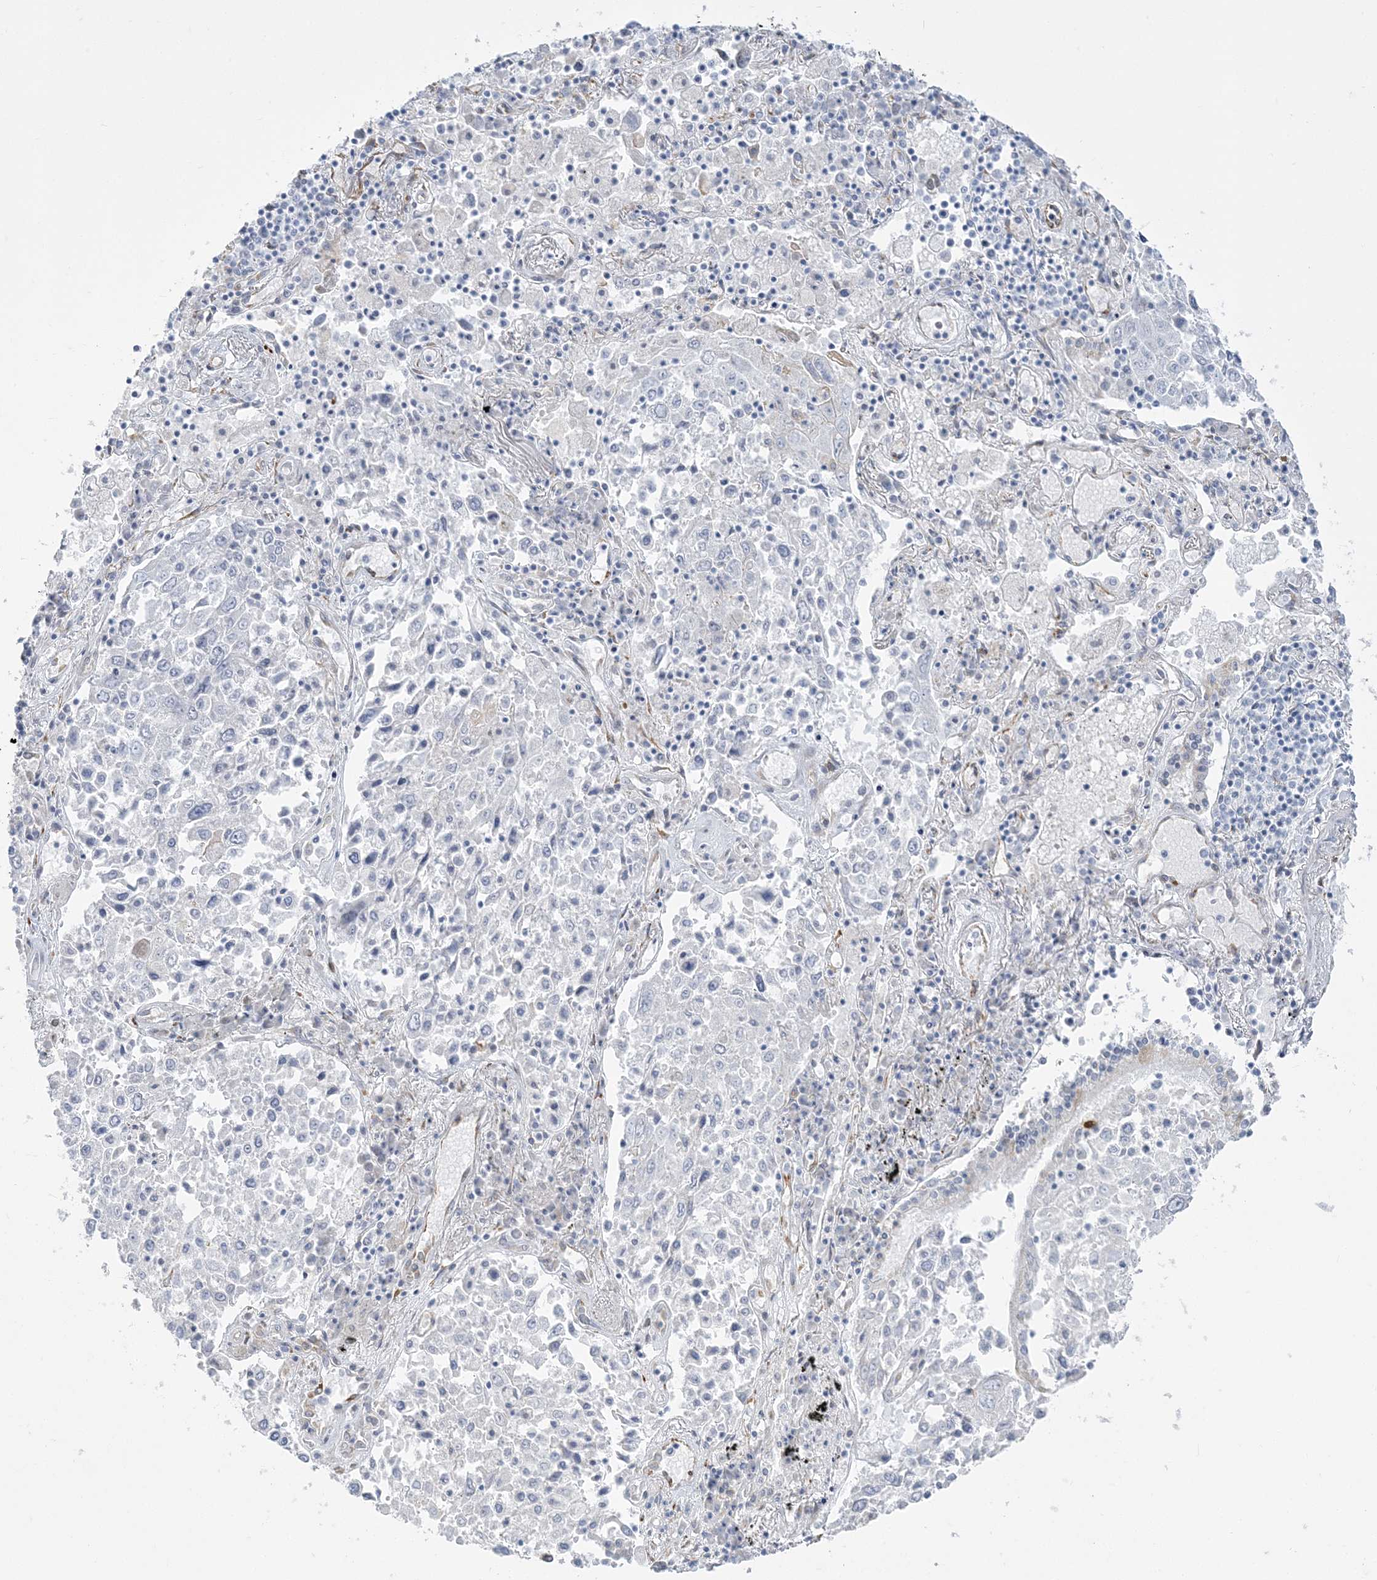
{"staining": {"intensity": "negative", "quantity": "none", "location": "none"}, "tissue": "lung cancer", "cell_type": "Tumor cells", "image_type": "cancer", "snomed": [{"axis": "morphology", "description": "Squamous cell carcinoma, NOS"}, {"axis": "topography", "description": "Lung"}], "caption": "Image shows no significant protein positivity in tumor cells of lung squamous cell carcinoma.", "gene": "ZC3H6", "patient": {"sex": "male", "age": 65}}